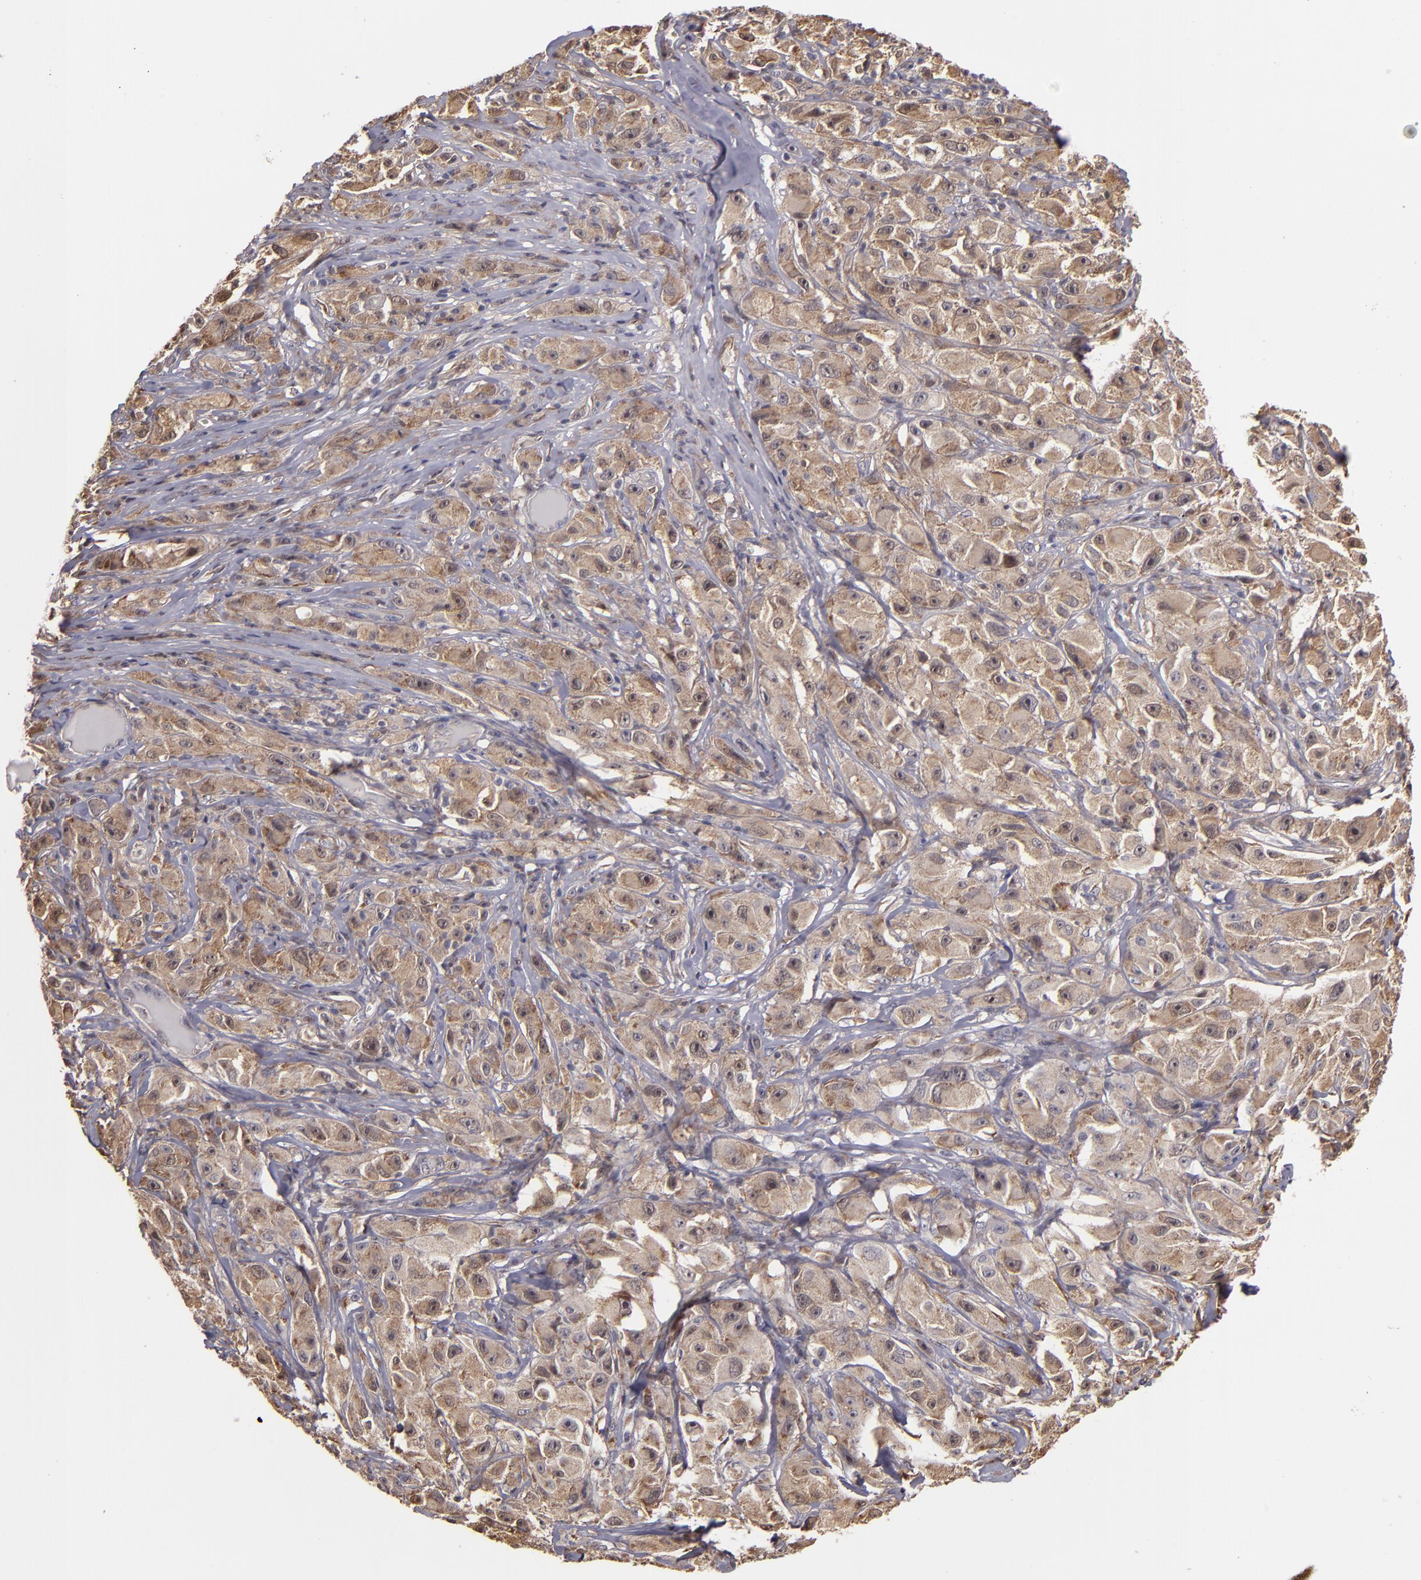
{"staining": {"intensity": "weak", "quantity": ">75%", "location": "cytoplasmic/membranous"}, "tissue": "melanoma", "cell_type": "Tumor cells", "image_type": "cancer", "snomed": [{"axis": "morphology", "description": "Malignant melanoma, NOS"}, {"axis": "topography", "description": "Skin"}], "caption": "Melanoma was stained to show a protein in brown. There is low levels of weak cytoplasmic/membranous positivity in about >75% of tumor cells.", "gene": "CASP1", "patient": {"sex": "male", "age": 56}}